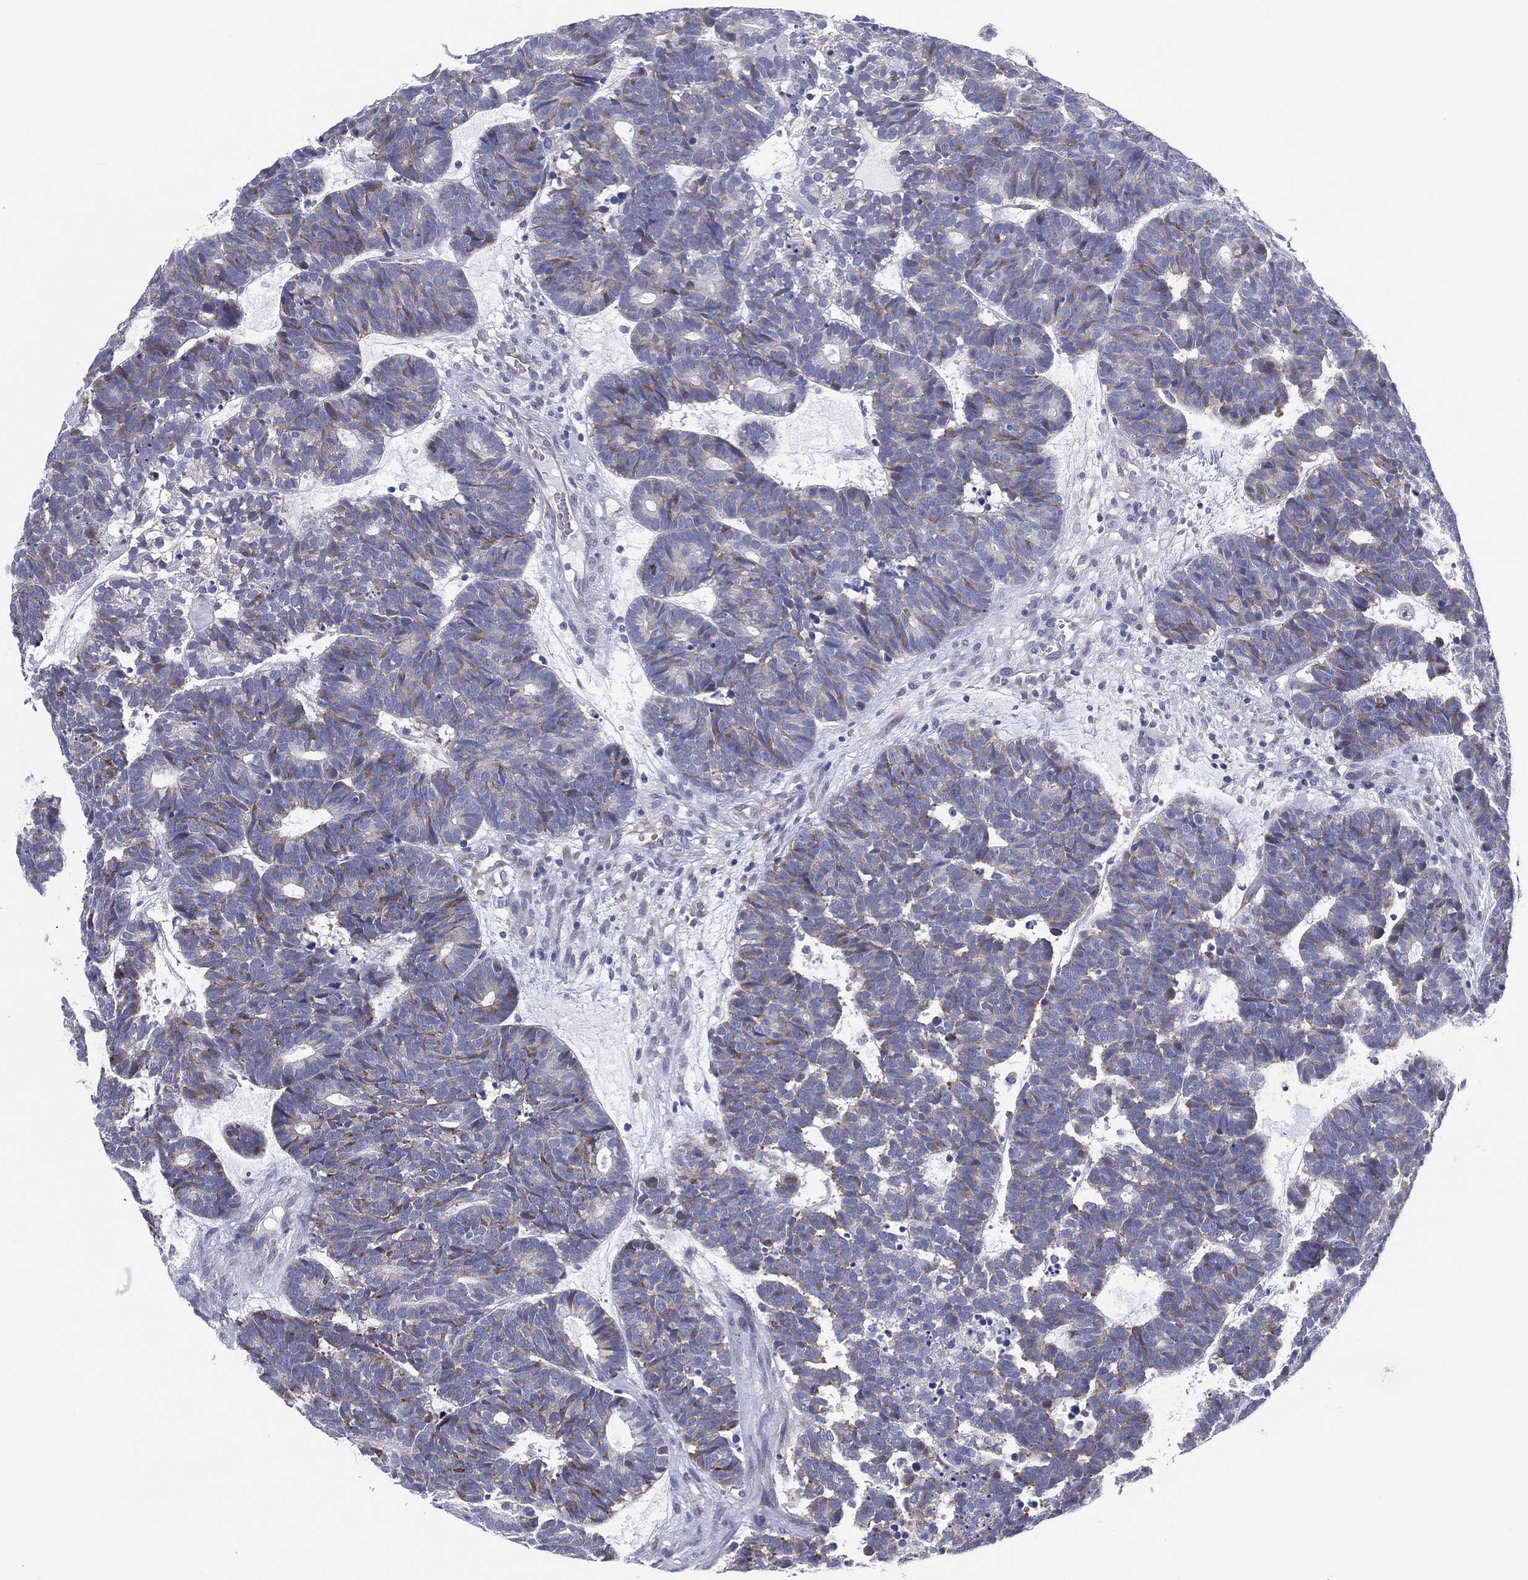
{"staining": {"intensity": "moderate", "quantity": "<25%", "location": "cytoplasmic/membranous"}, "tissue": "head and neck cancer", "cell_type": "Tumor cells", "image_type": "cancer", "snomed": [{"axis": "morphology", "description": "Adenocarcinoma, NOS"}, {"axis": "topography", "description": "Head-Neck"}], "caption": "A low amount of moderate cytoplasmic/membranous staining is appreciated in approximately <25% of tumor cells in adenocarcinoma (head and neck) tissue.", "gene": "HEATR4", "patient": {"sex": "female", "age": 81}}